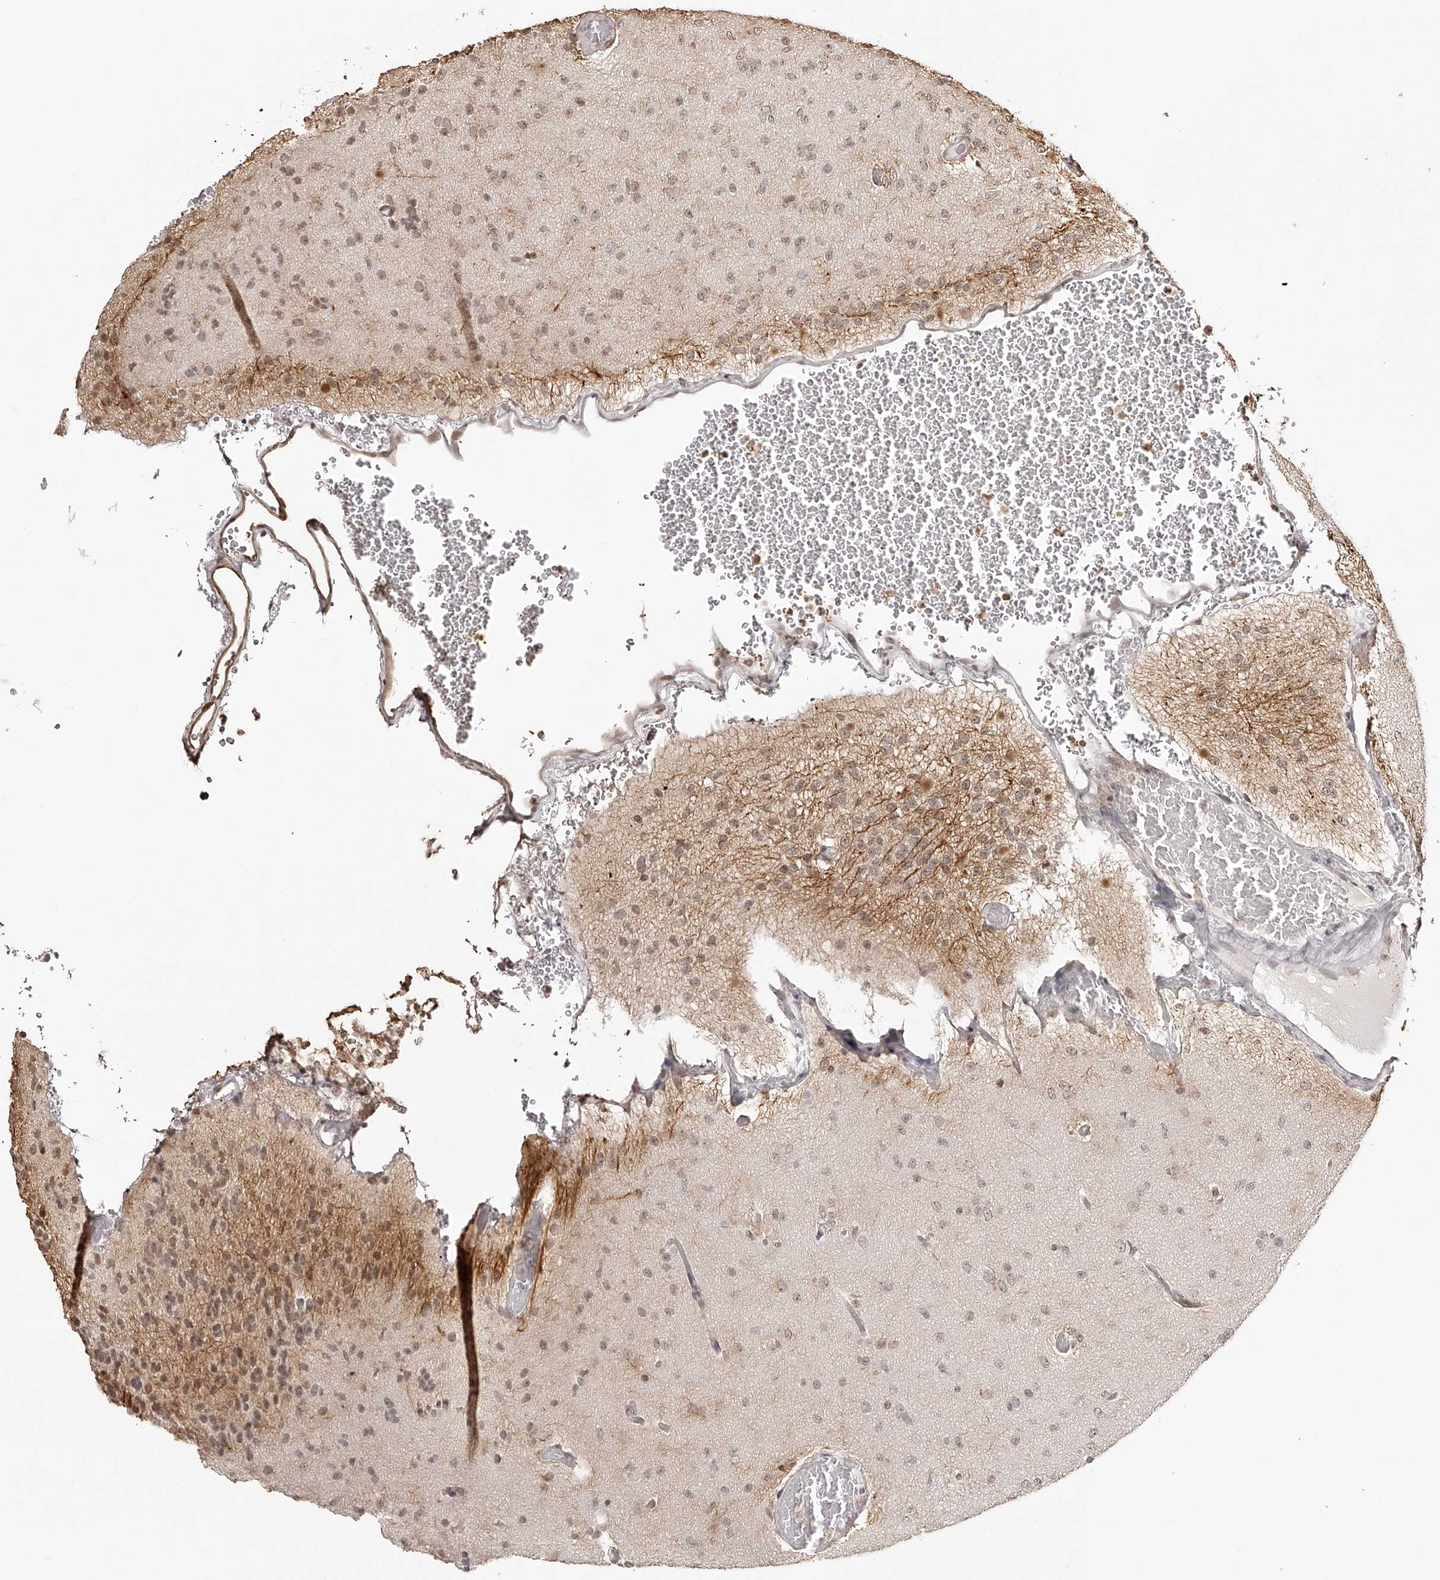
{"staining": {"intensity": "weak", "quantity": "25%-75%", "location": "nuclear"}, "tissue": "glioma", "cell_type": "Tumor cells", "image_type": "cancer", "snomed": [{"axis": "morphology", "description": "Glioma, malignant, Low grade"}, {"axis": "topography", "description": "Brain"}], "caption": "Glioma was stained to show a protein in brown. There is low levels of weak nuclear expression in approximately 25%-75% of tumor cells. Nuclei are stained in blue.", "gene": "ZNF503", "patient": {"sex": "female", "age": 22}}